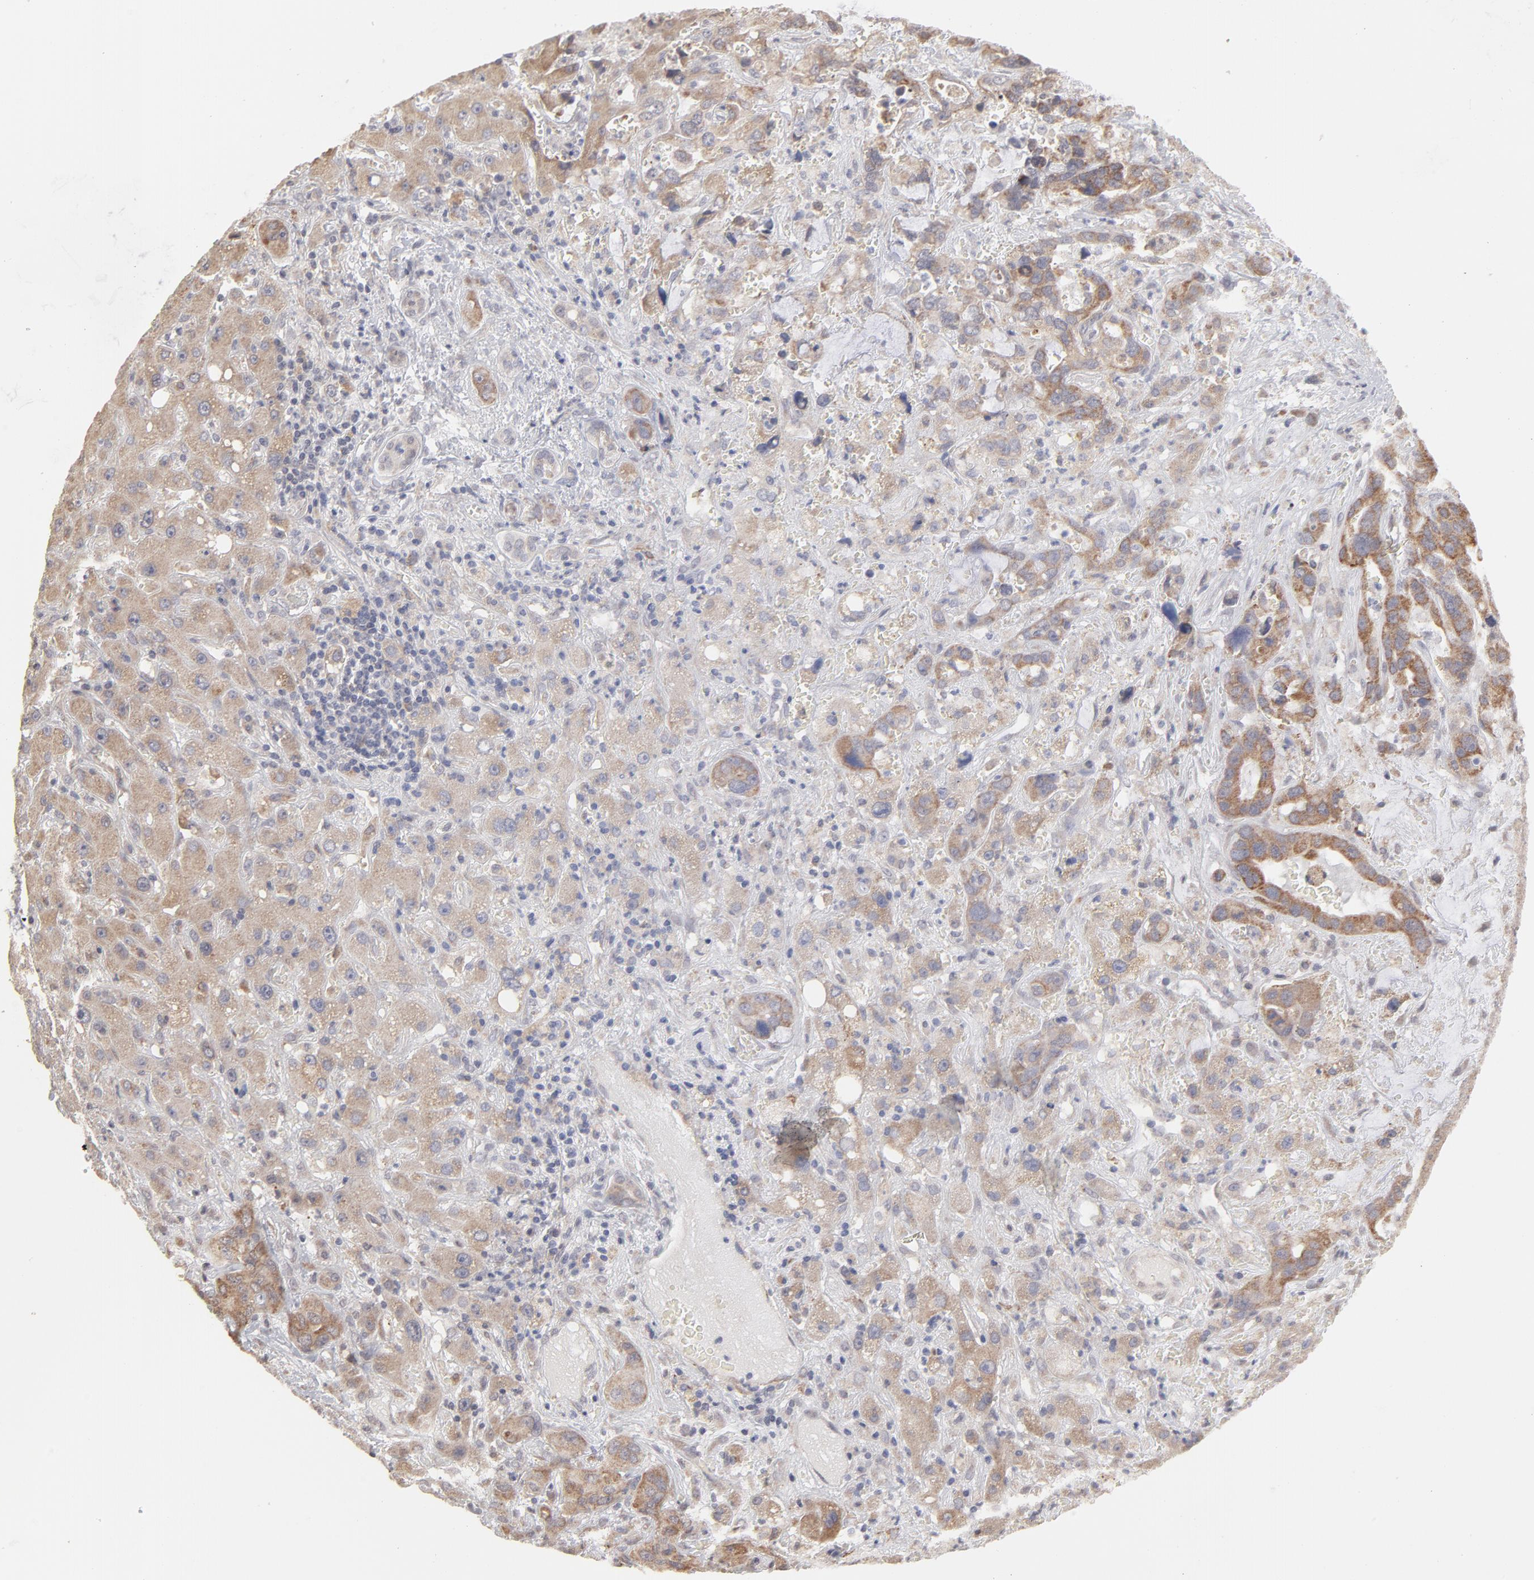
{"staining": {"intensity": "moderate", "quantity": ">75%", "location": "cytoplasmic/membranous"}, "tissue": "liver cancer", "cell_type": "Tumor cells", "image_type": "cancer", "snomed": [{"axis": "morphology", "description": "Cholangiocarcinoma"}, {"axis": "topography", "description": "Liver"}], "caption": "Immunohistochemical staining of liver cholangiocarcinoma exhibits moderate cytoplasmic/membranous protein staining in approximately >75% of tumor cells.", "gene": "ARIH1", "patient": {"sex": "female", "age": 65}}